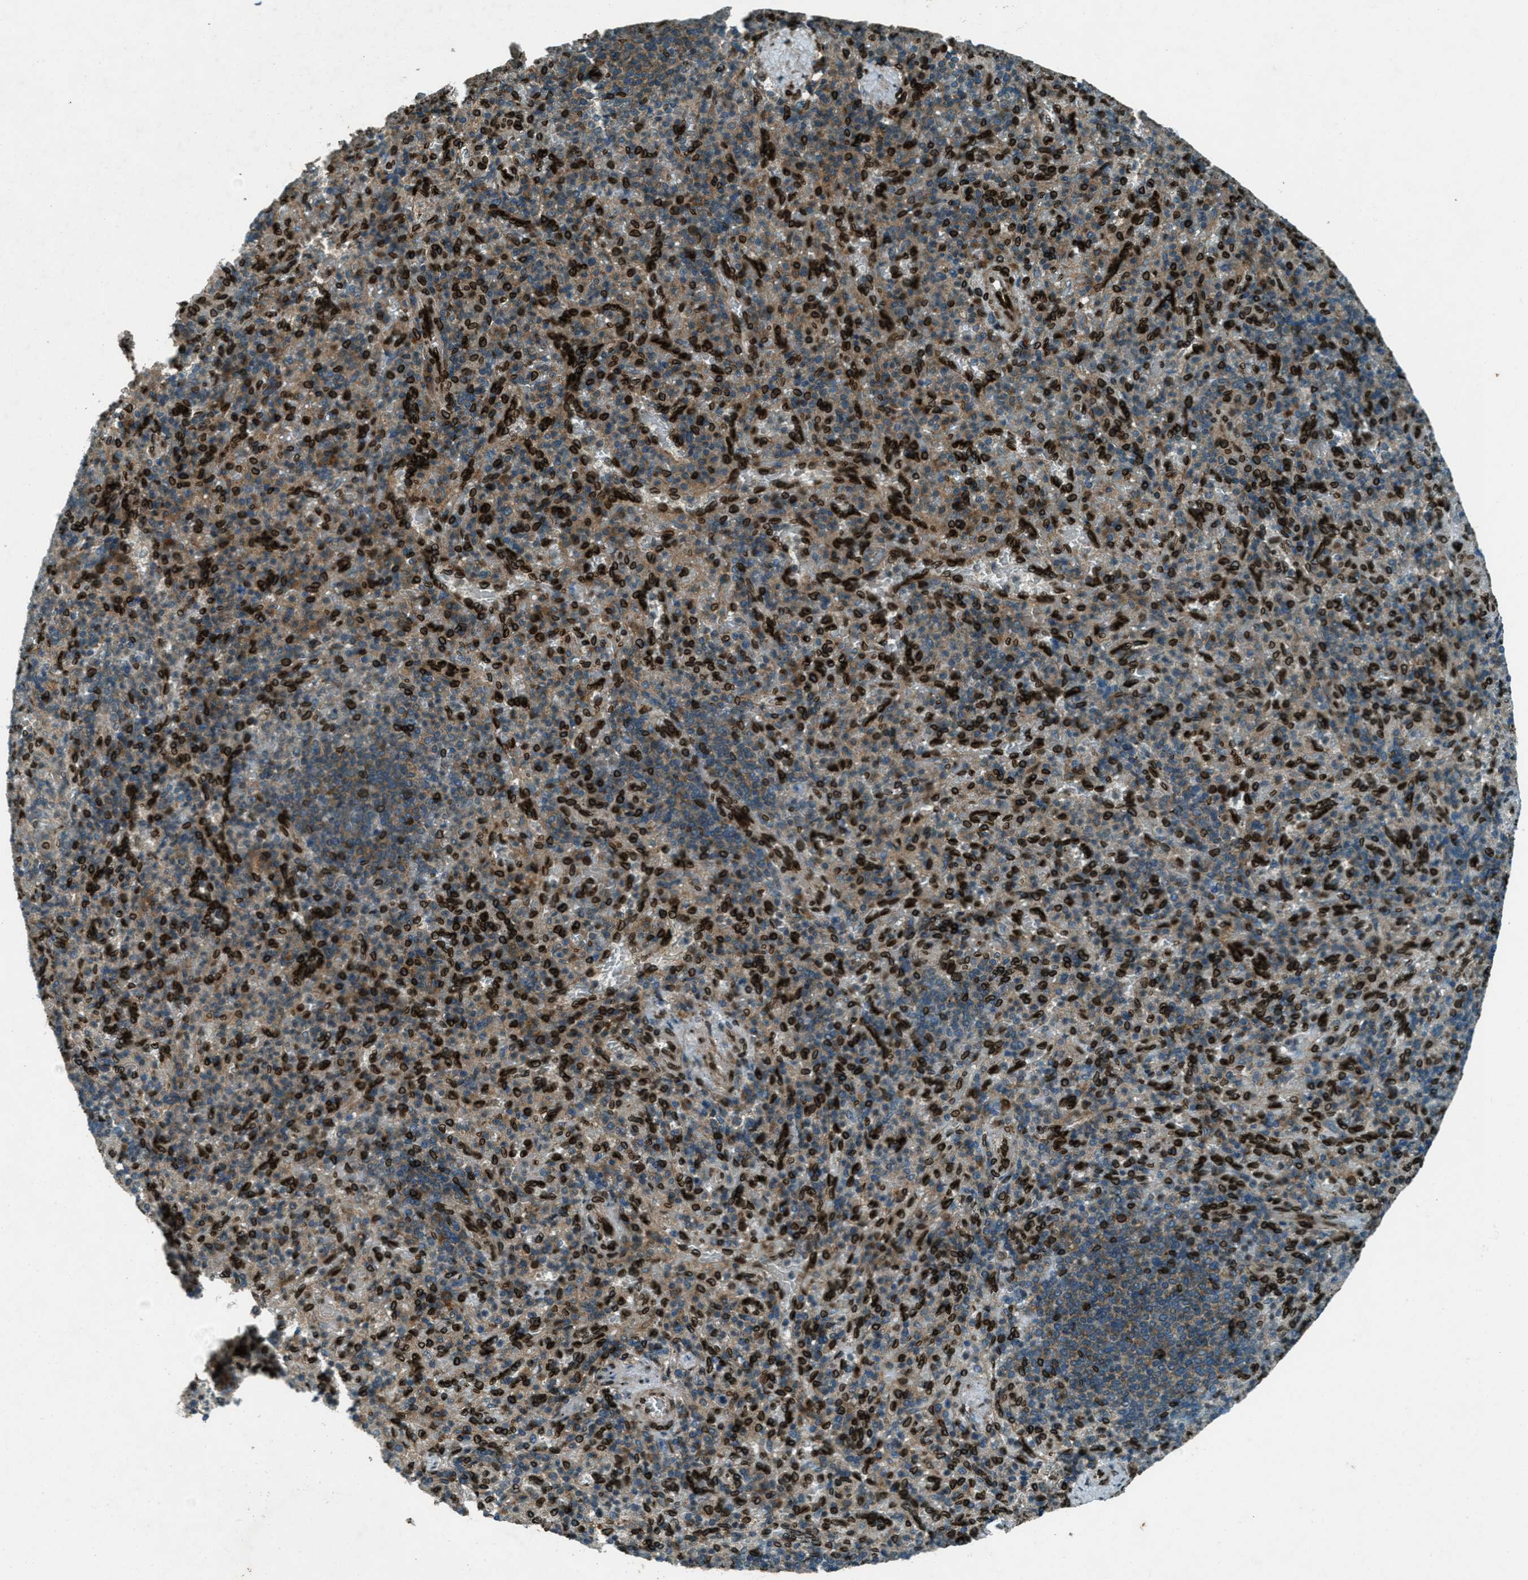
{"staining": {"intensity": "strong", "quantity": "25%-75%", "location": "cytoplasmic/membranous,nuclear"}, "tissue": "spleen", "cell_type": "Cells in red pulp", "image_type": "normal", "snomed": [{"axis": "morphology", "description": "Normal tissue, NOS"}, {"axis": "topography", "description": "Spleen"}], "caption": "Spleen stained for a protein displays strong cytoplasmic/membranous,nuclear positivity in cells in red pulp. (DAB IHC, brown staining for protein, blue staining for nuclei).", "gene": "LEMD2", "patient": {"sex": "female", "age": 74}}